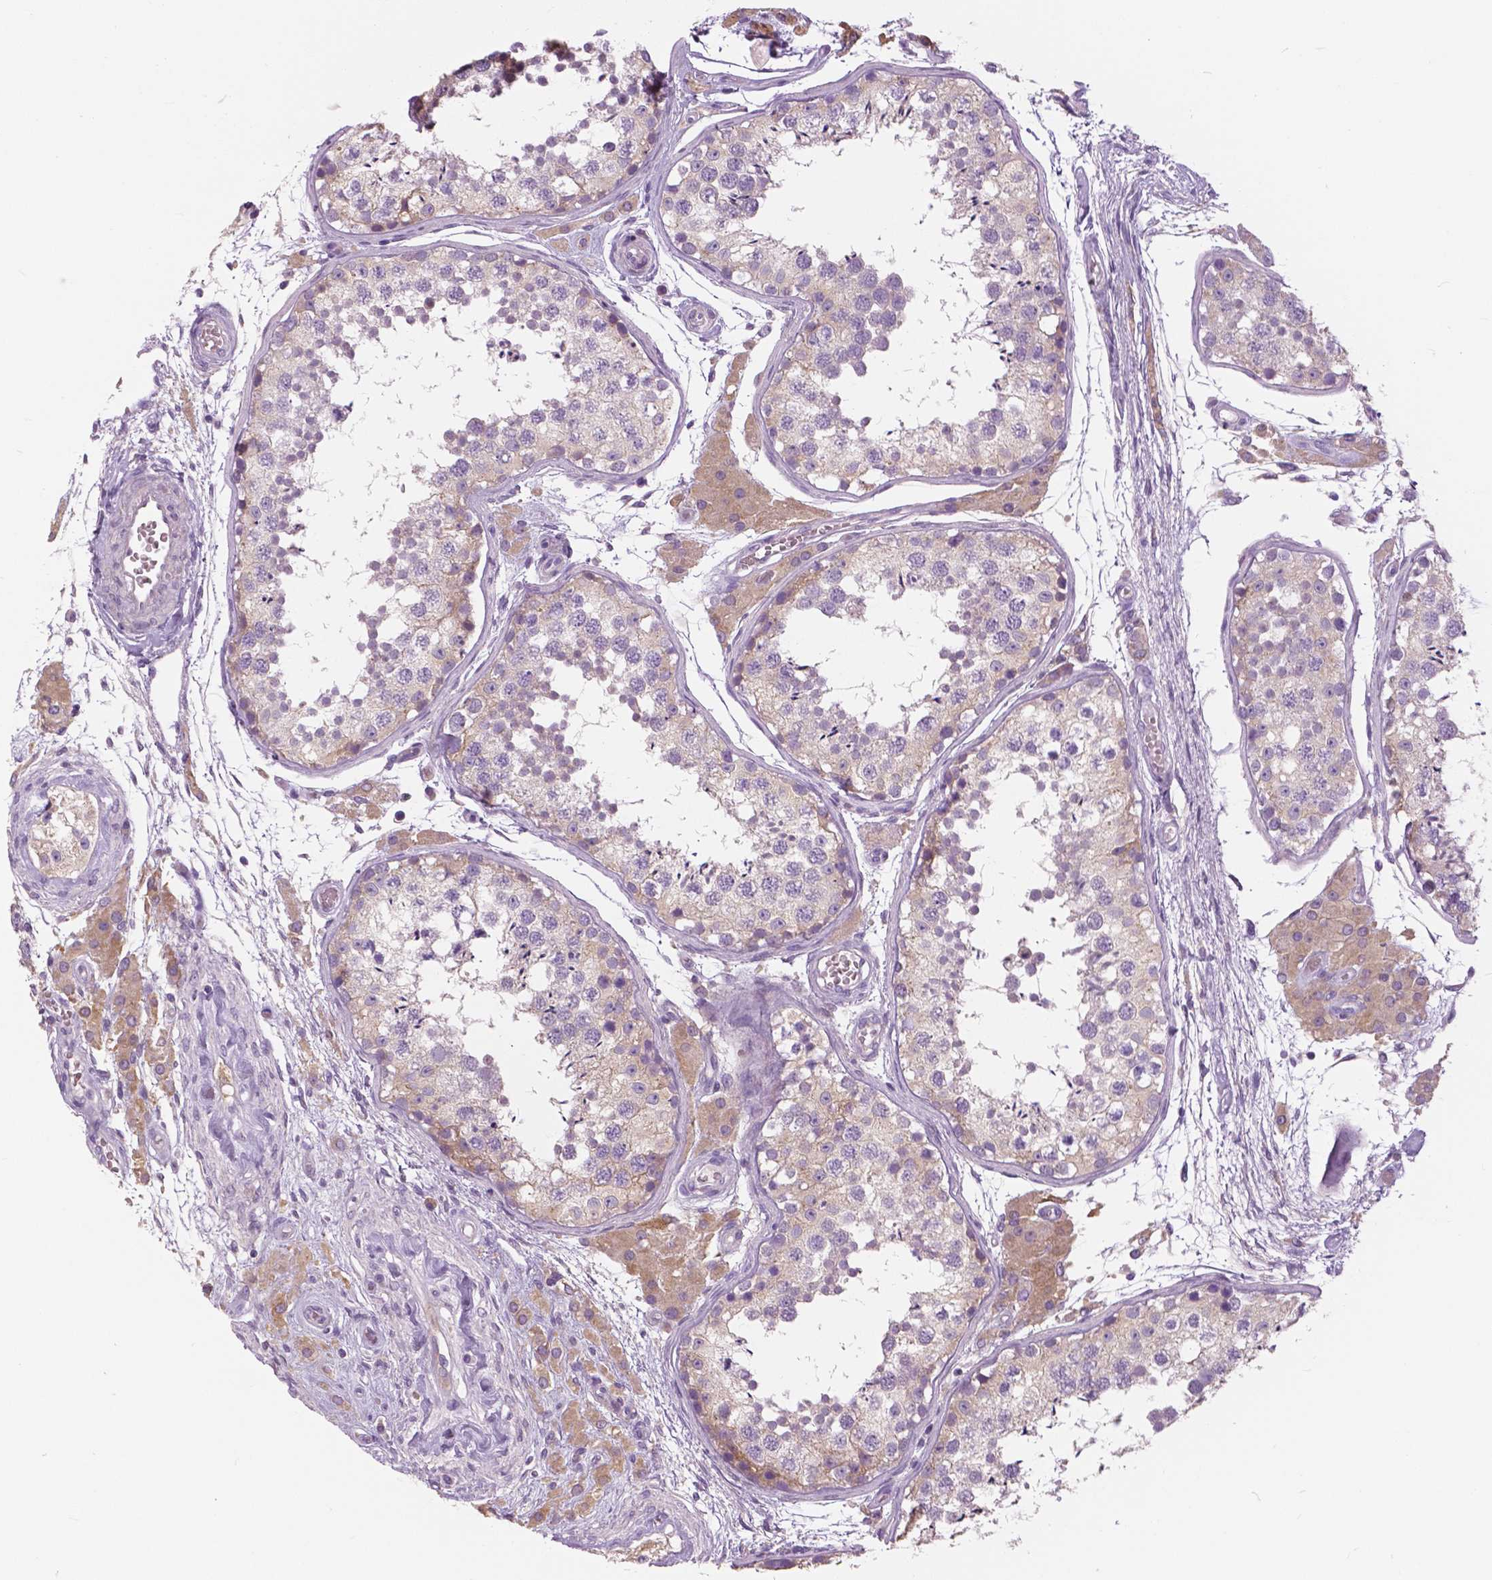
{"staining": {"intensity": "weak", "quantity": "<25%", "location": "cytoplasmic/membranous"}, "tissue": "testis", "cell_type": "Cells in seminiferous ducts", "image_type": "normal", "snomed": [{"axis": "morphology", "description": "Normal tissue, NOS"}, {"axis": "morphology", "description": "Seminoma, NOS"}, {"axis": "topography", "description": "Testis"}], "caption": "Immunohistochemical staining of benign testis reveals no significant expression in cells in seminiferous ducts. The staining was performed using DAB (3,3'-diaminobenzidine) to visualize the protein expression in brown, while the nuclei were stained in blue with hematoxylin (Magnification: 20x).", "gene": "SERPINI1", "patient": {"sex": "male", "age": 29}}